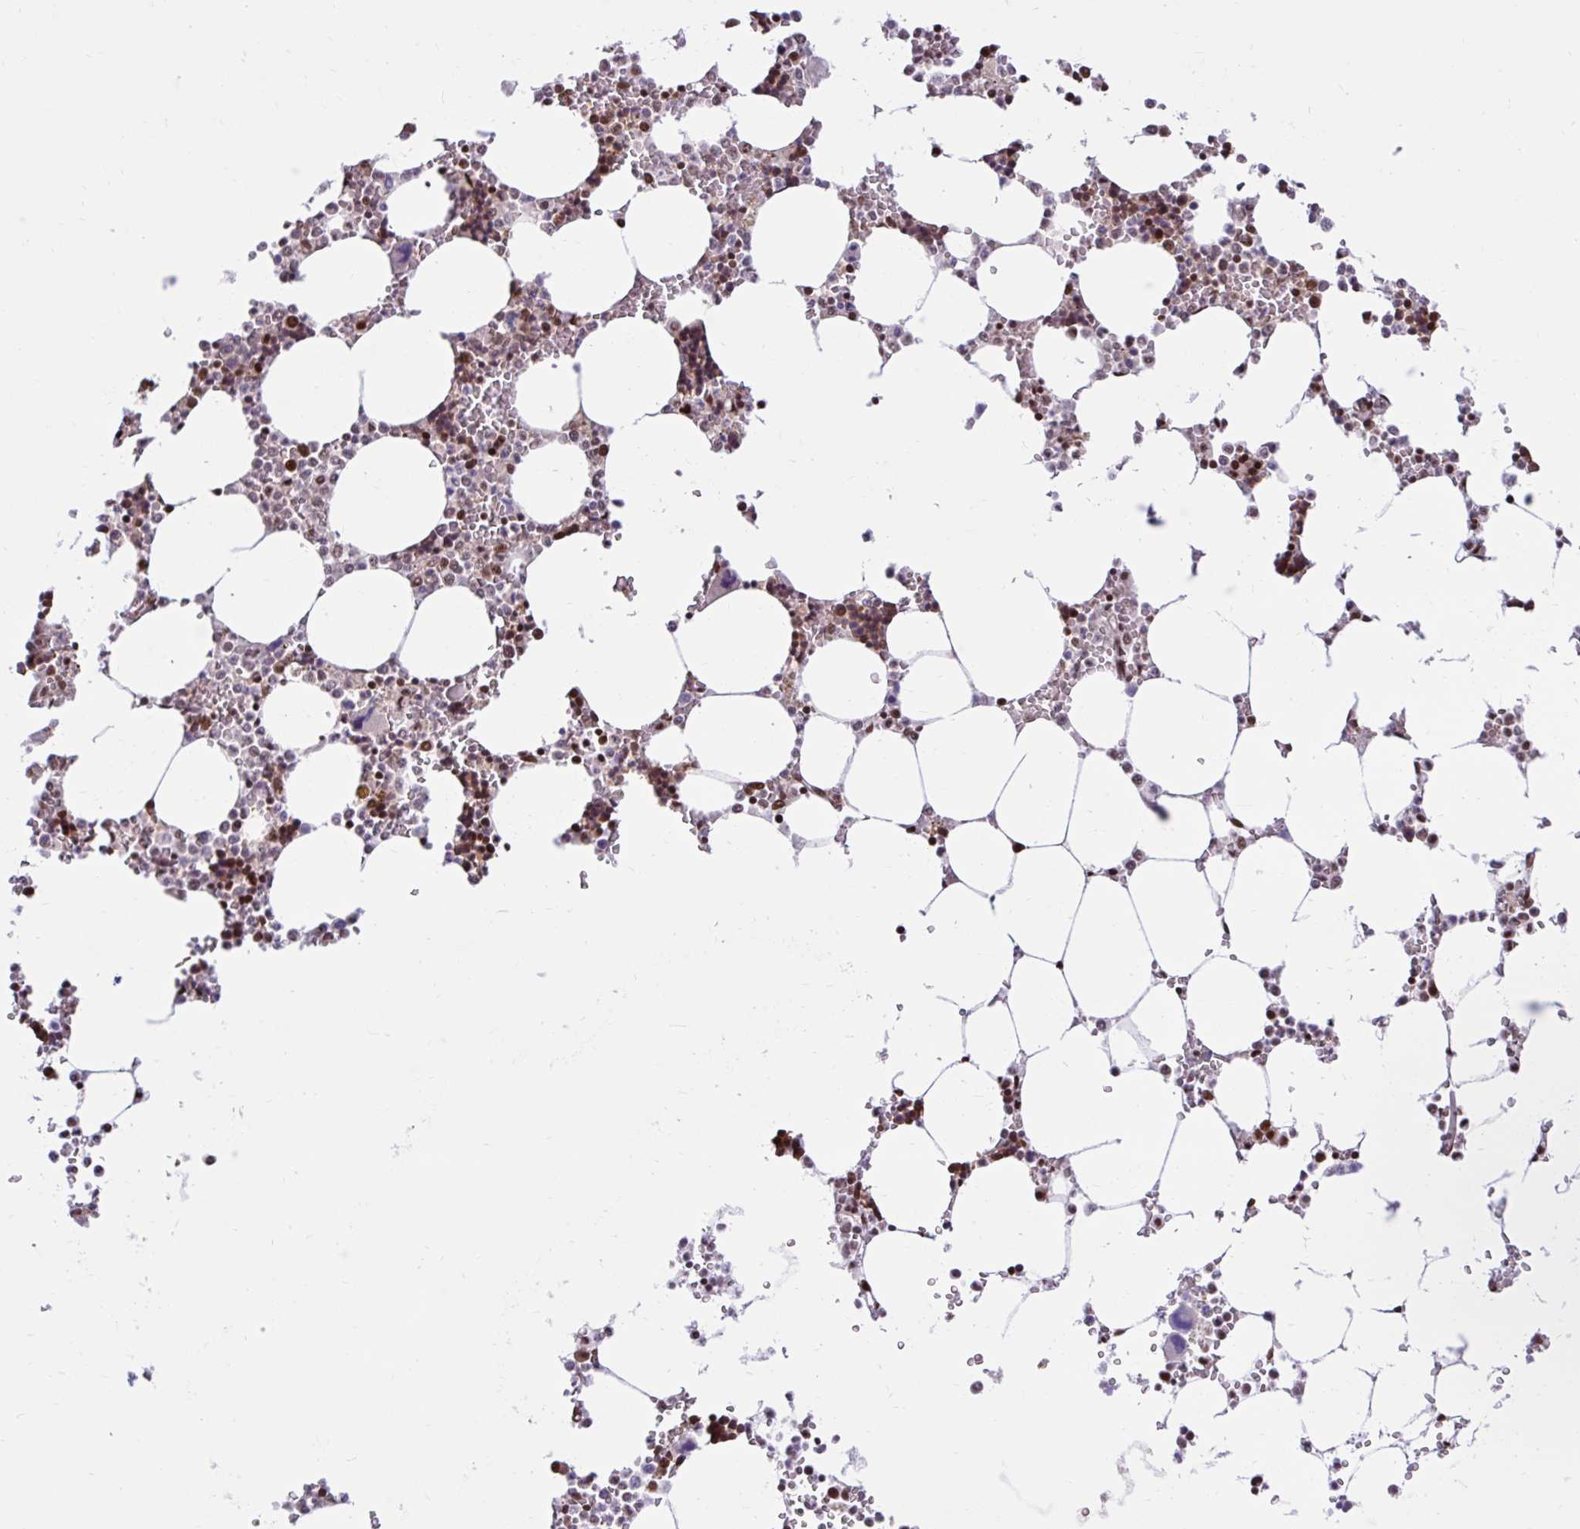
{"staining": {"intensity": "moderate", "quantity": "25%-75%", "location": "nuclear"}, "tissue": "bone marrow", "cell_type": "Hematopoietic cells", "image_type": "normal", "snomed": [{"axis": "morphology", "description": "Normal tissue, NOS"}, {"axis": "topography", "description": "Bone marrow"}], "caption": "Bone marrow was stained to show a protein in brown. There is medium levels of moderate nuclear expression in approximately 25%-75% of hematopoietic cells. The staining was performed using DAB, with brown indicating positive protein expression. Nuclei are stained blue with hematoxylin.", "gene": "ABCA9", "patient": {"sex": "male", "age": 64}}